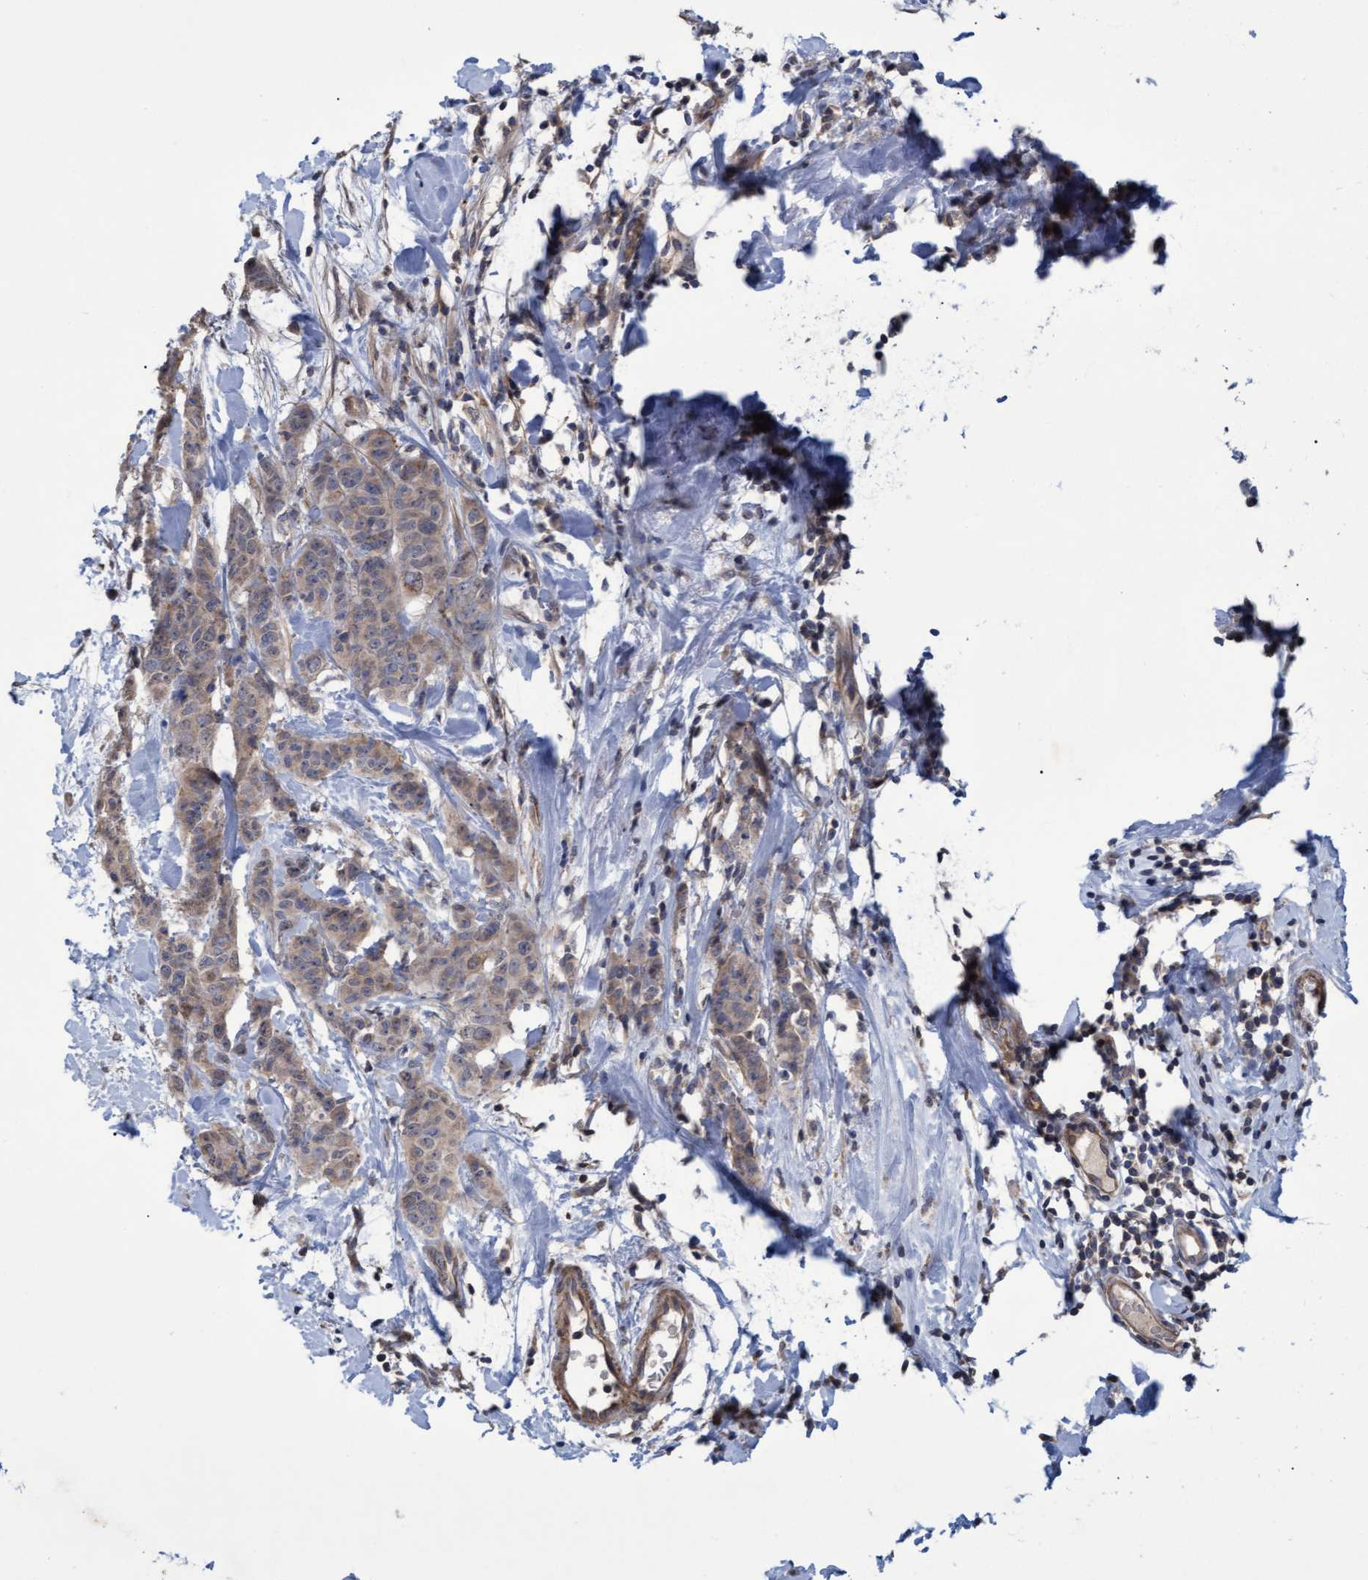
{"staining": {"intensity": "weak", "quantity": ">75%", "location": "cytoplasmic/membranous"}, "tissue": "breast cancer", "cell_type": "Tumor cells", "image_type": "cancer", "snomed": [{"axis": "morphology", "description": "Normal tissue, NOS"}, {"axis": "morphology", "description": "Duct carcinoma"}, {"axis": "topography", "description": "Breast"}], "caption": "An image of human intraductal carcinoma (breast) stained for a protein reveals weak cytoplasmic/membranous brown staining in tumor cells. (DAB (3,3'-diaminobenzidine) = brown stain, brightfield microscopy at high magnification).", "gene": "NAA15", "patient": {"sex": "female", "age": 40}}